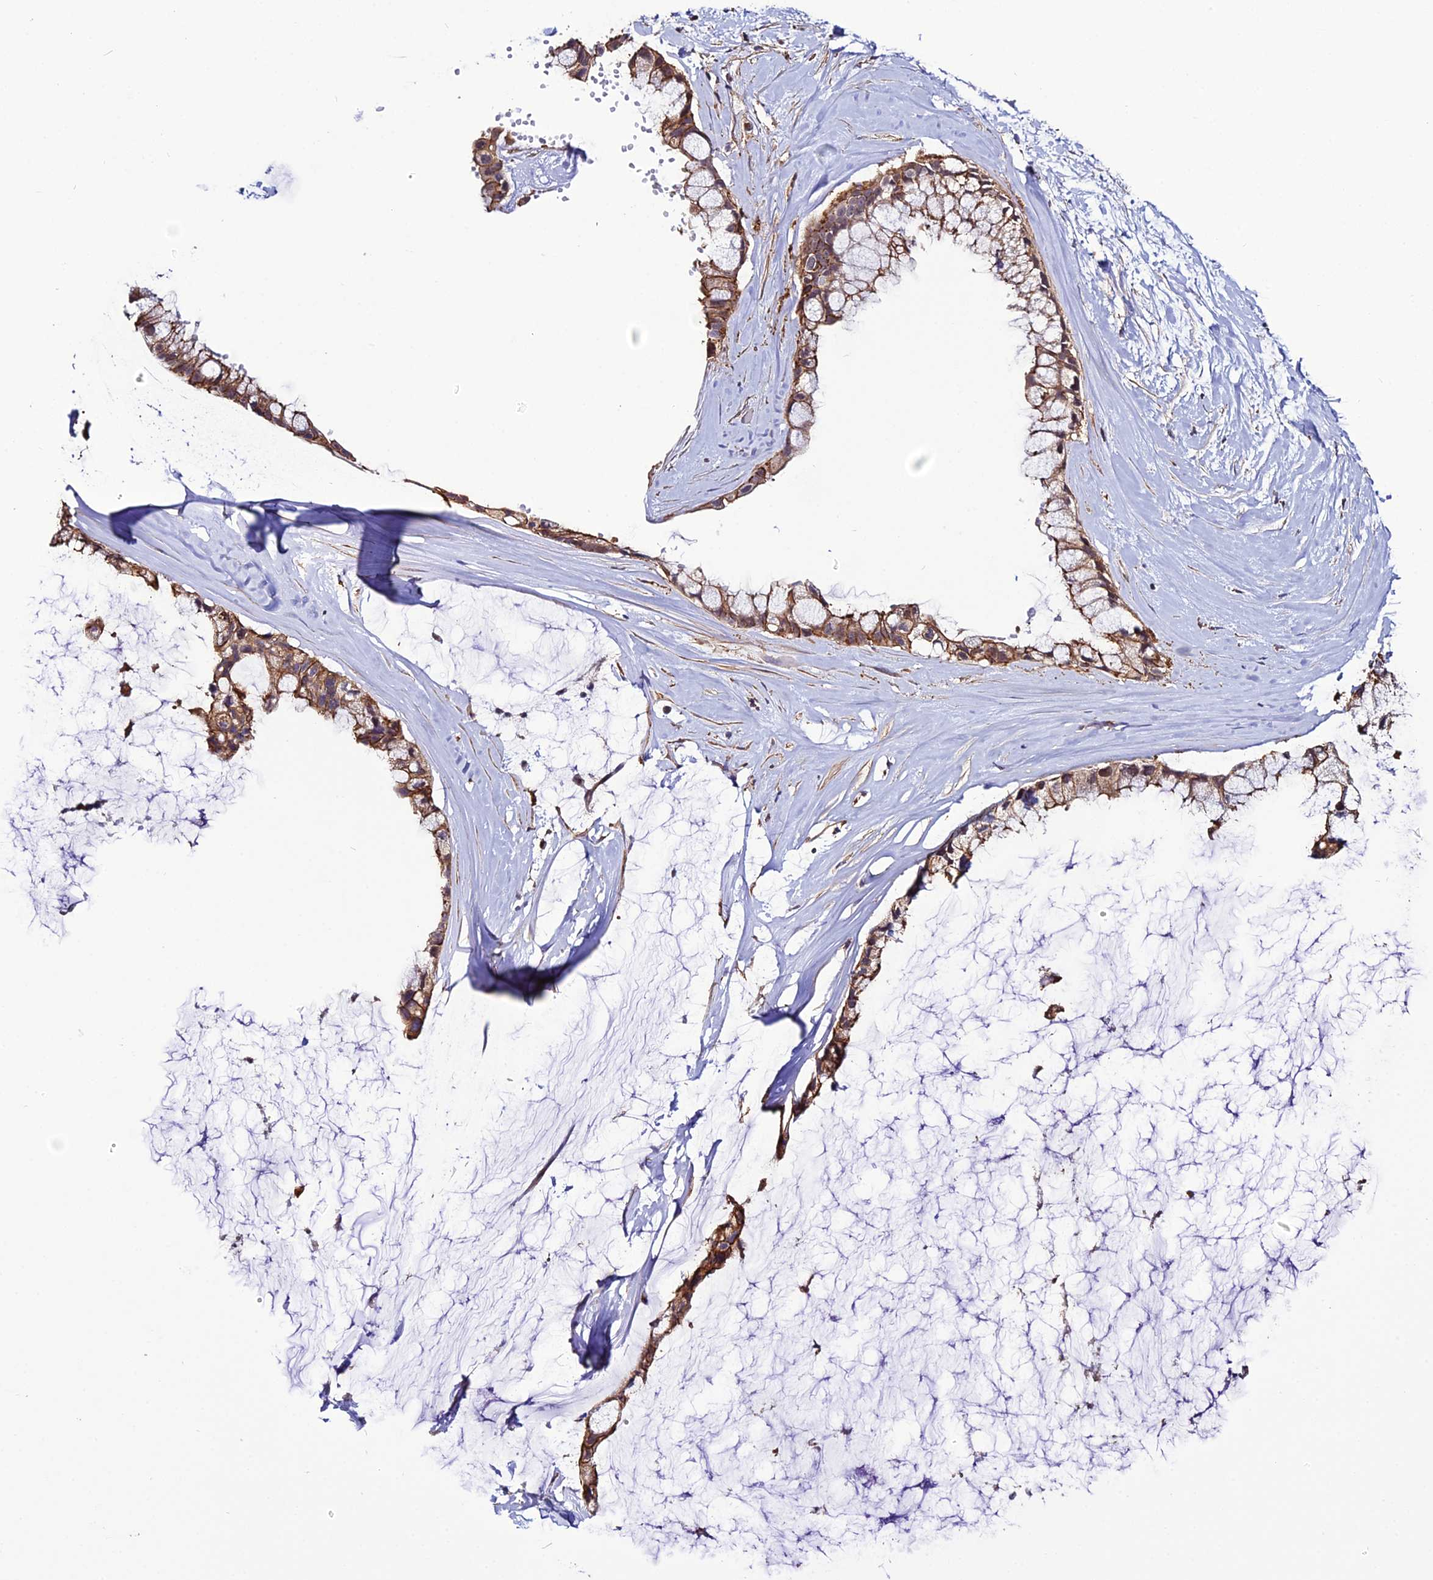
{"staining": {"intensity": "moderate", "quantity": ">75%", "location": "cytoplasmic/membranous"}, "tissue": "ovarian cancer", "cell_type": "Tumor cells", "image_type": "cancer", "snomed": [{"axis": "morphology", "description": "Cystadenocarcinoma, mucinous, NOS"}, {"axis": "topography", "description": "Ovary"}], "caption": "Protein analysis of ovarian cancer tissue exhibits moderate cytoplasmic/membranous expression in about >75% of tumor cells.", "gene": "USP17L15", "patient": {"sex": "female", "age": 39}}